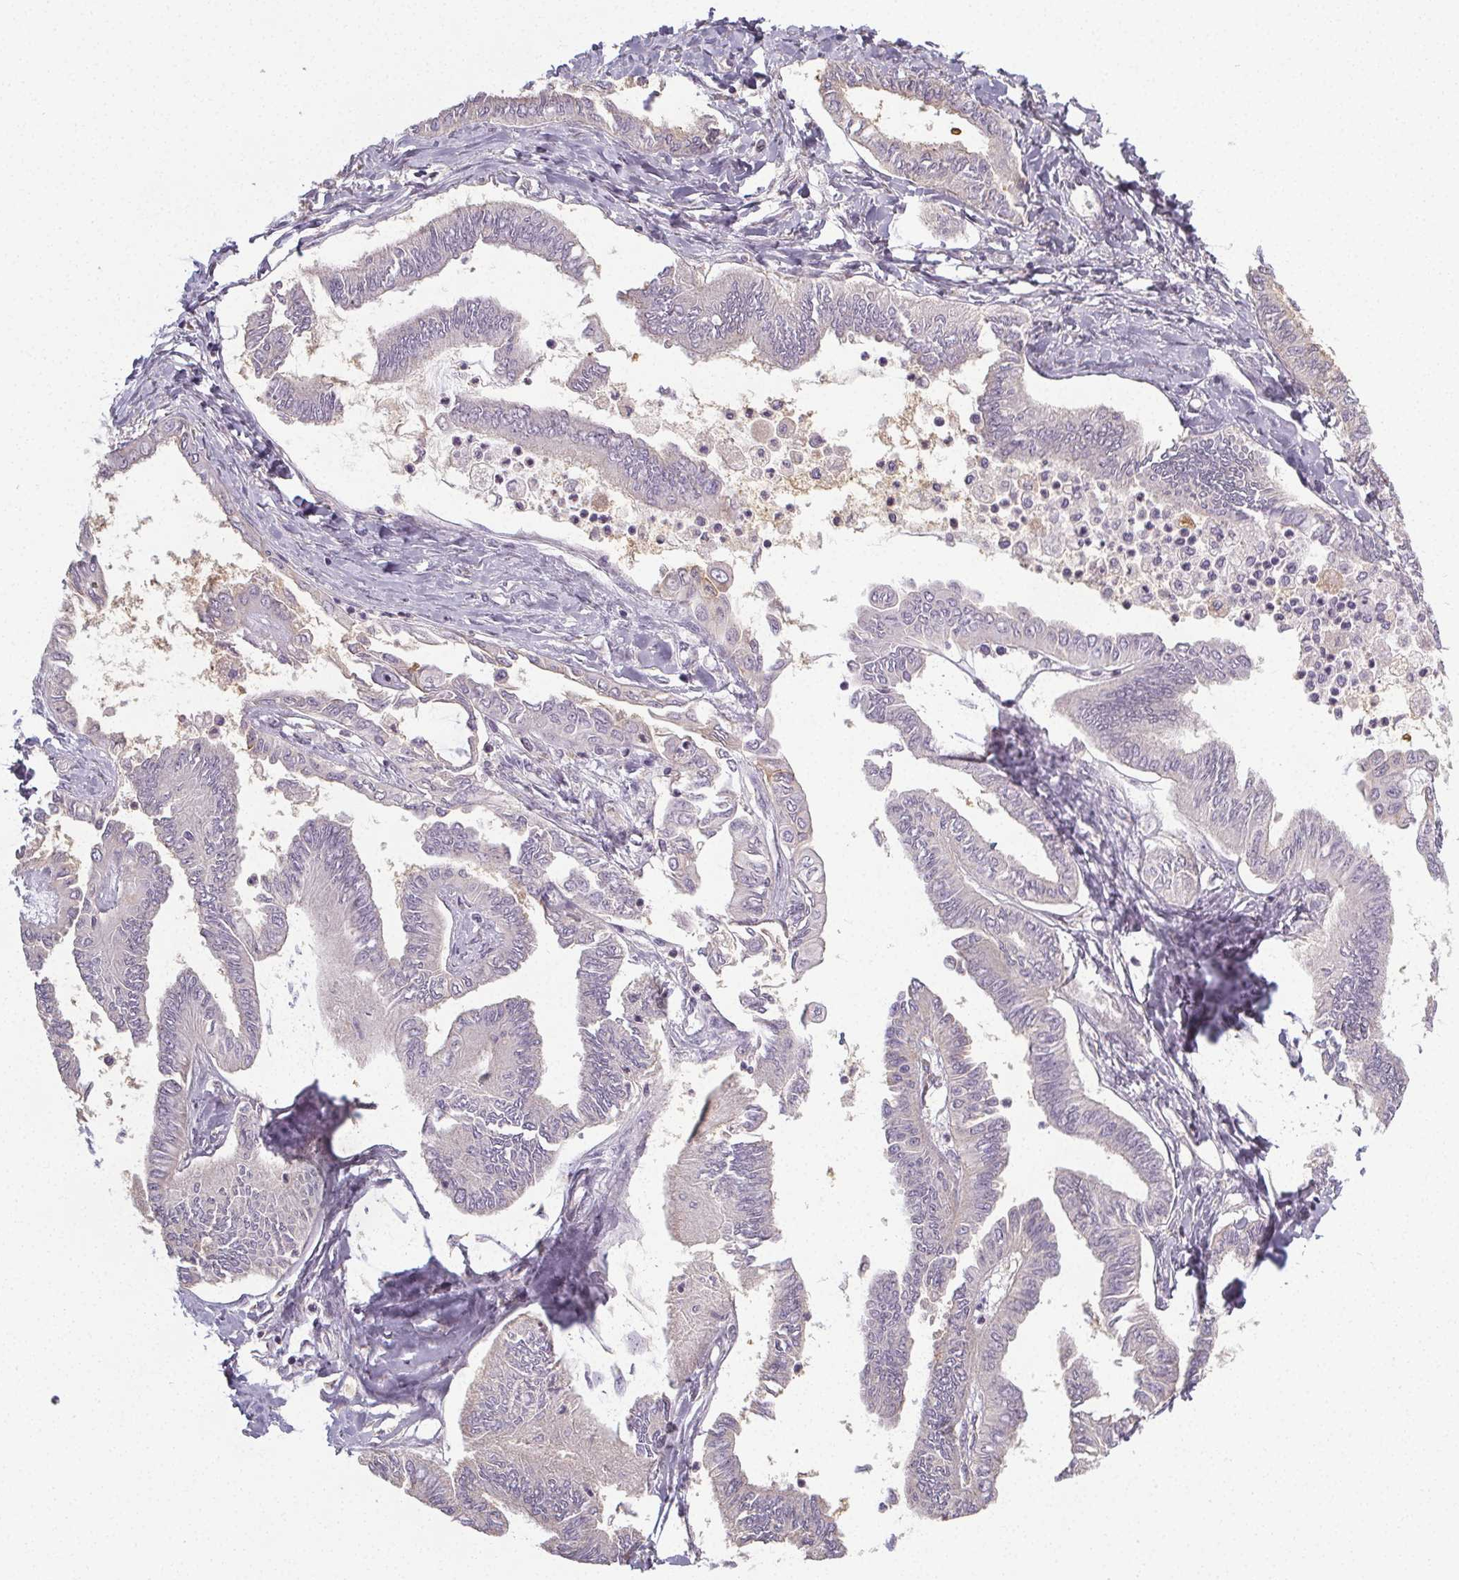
{"staining": {"intensity": "negative", "quantity": "none", "location": "none"}, "tissue": "ovarian cancer", "cell_type": "Tumor cells", "image_type": "cancer", "snomed": [{"axis": "morphology", "description": "Carcinoma, endometroid"}, {"axis": "topography", "description": "Ovary"}], "caption": "Tumor cells are negative for protein expression in human ovarian cancer (endometroid carcinoma).", "gene": "SLC26A2", "patient": {"sex": "female", "age": 70}}